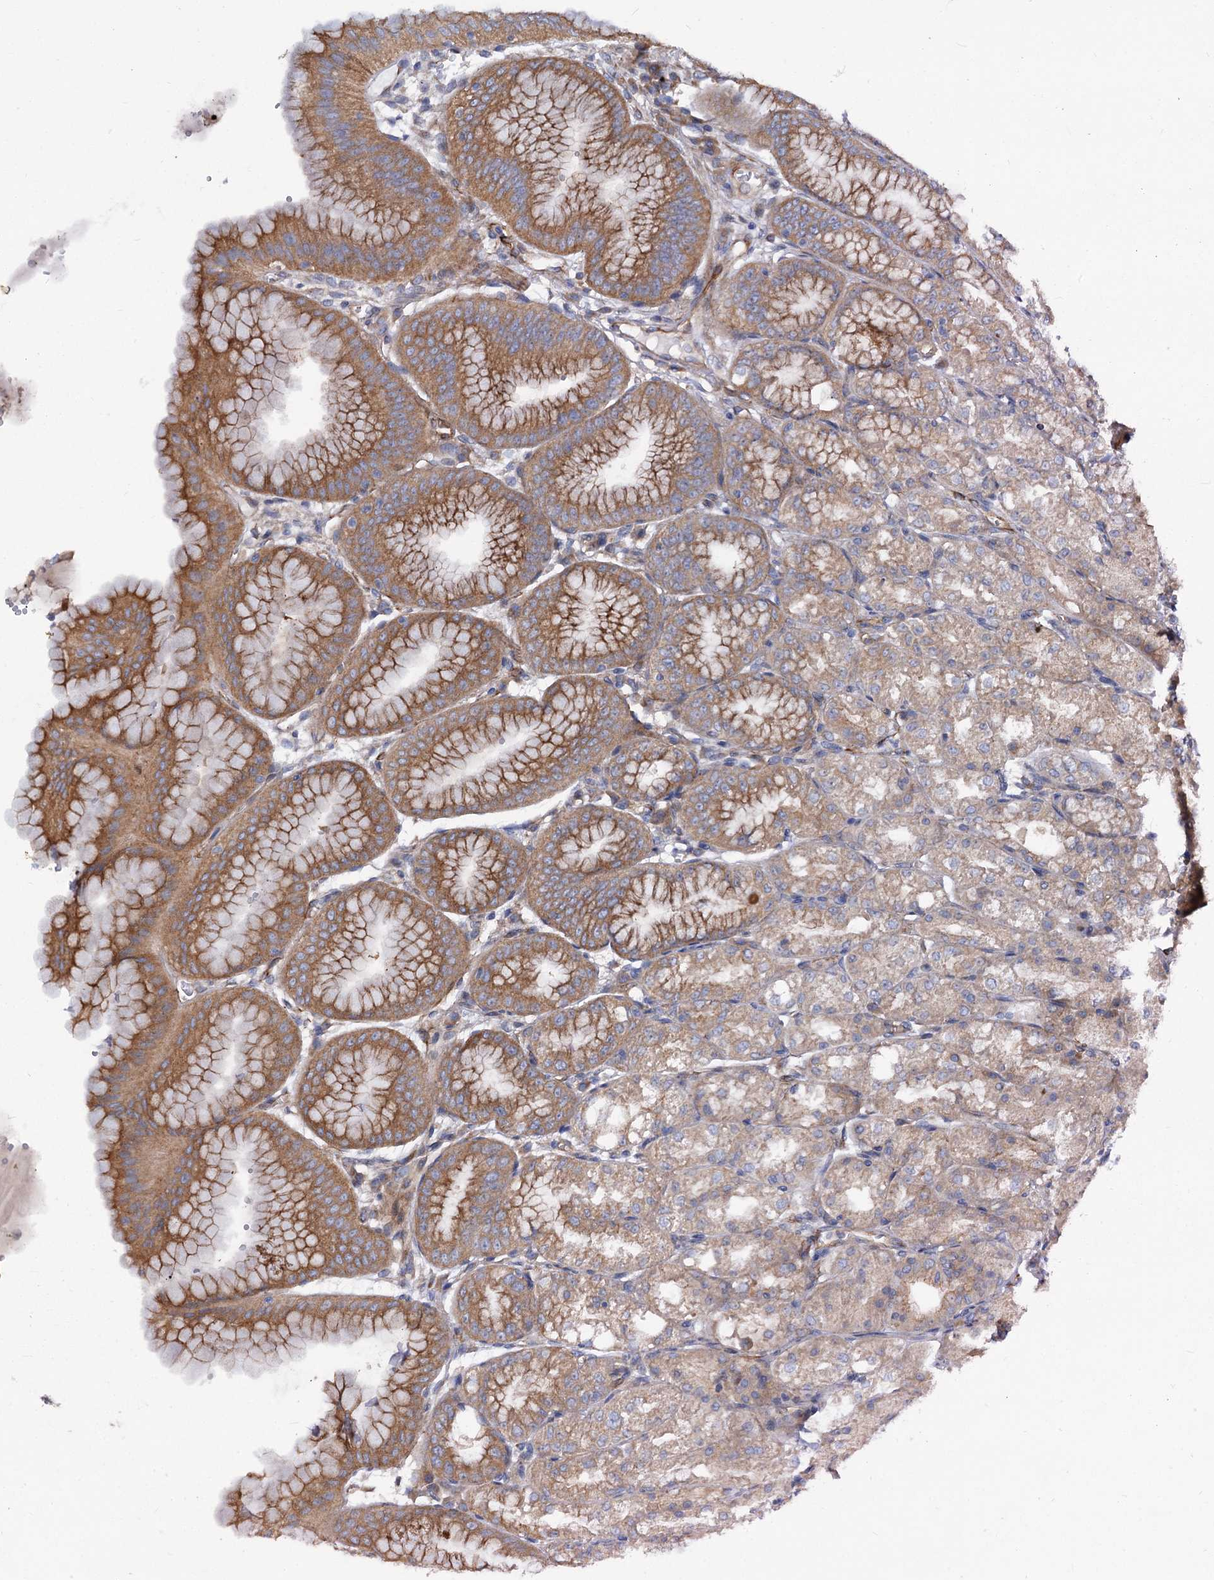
{"staining": {"intensity": "moderate", "quantity": "25%-75%", "location": "cytoplasmic/membranous"}, "tissue": "stomach", "cell_type": "Glandular cells", "image_type": "normal", "snomed": [{"axis": "morphology", "description": "Normal tissue, NOS"}, {"axis": "topography", "description": "Stomach, lower"}], "caption": "Stomach stained with a brown dye reveals moderate cytoplasmic/membranous positive expression in approximately 25%-75% of glandular cells.", "gene": "TRIM55", "patient": {"sex": "male", "age": 71}}